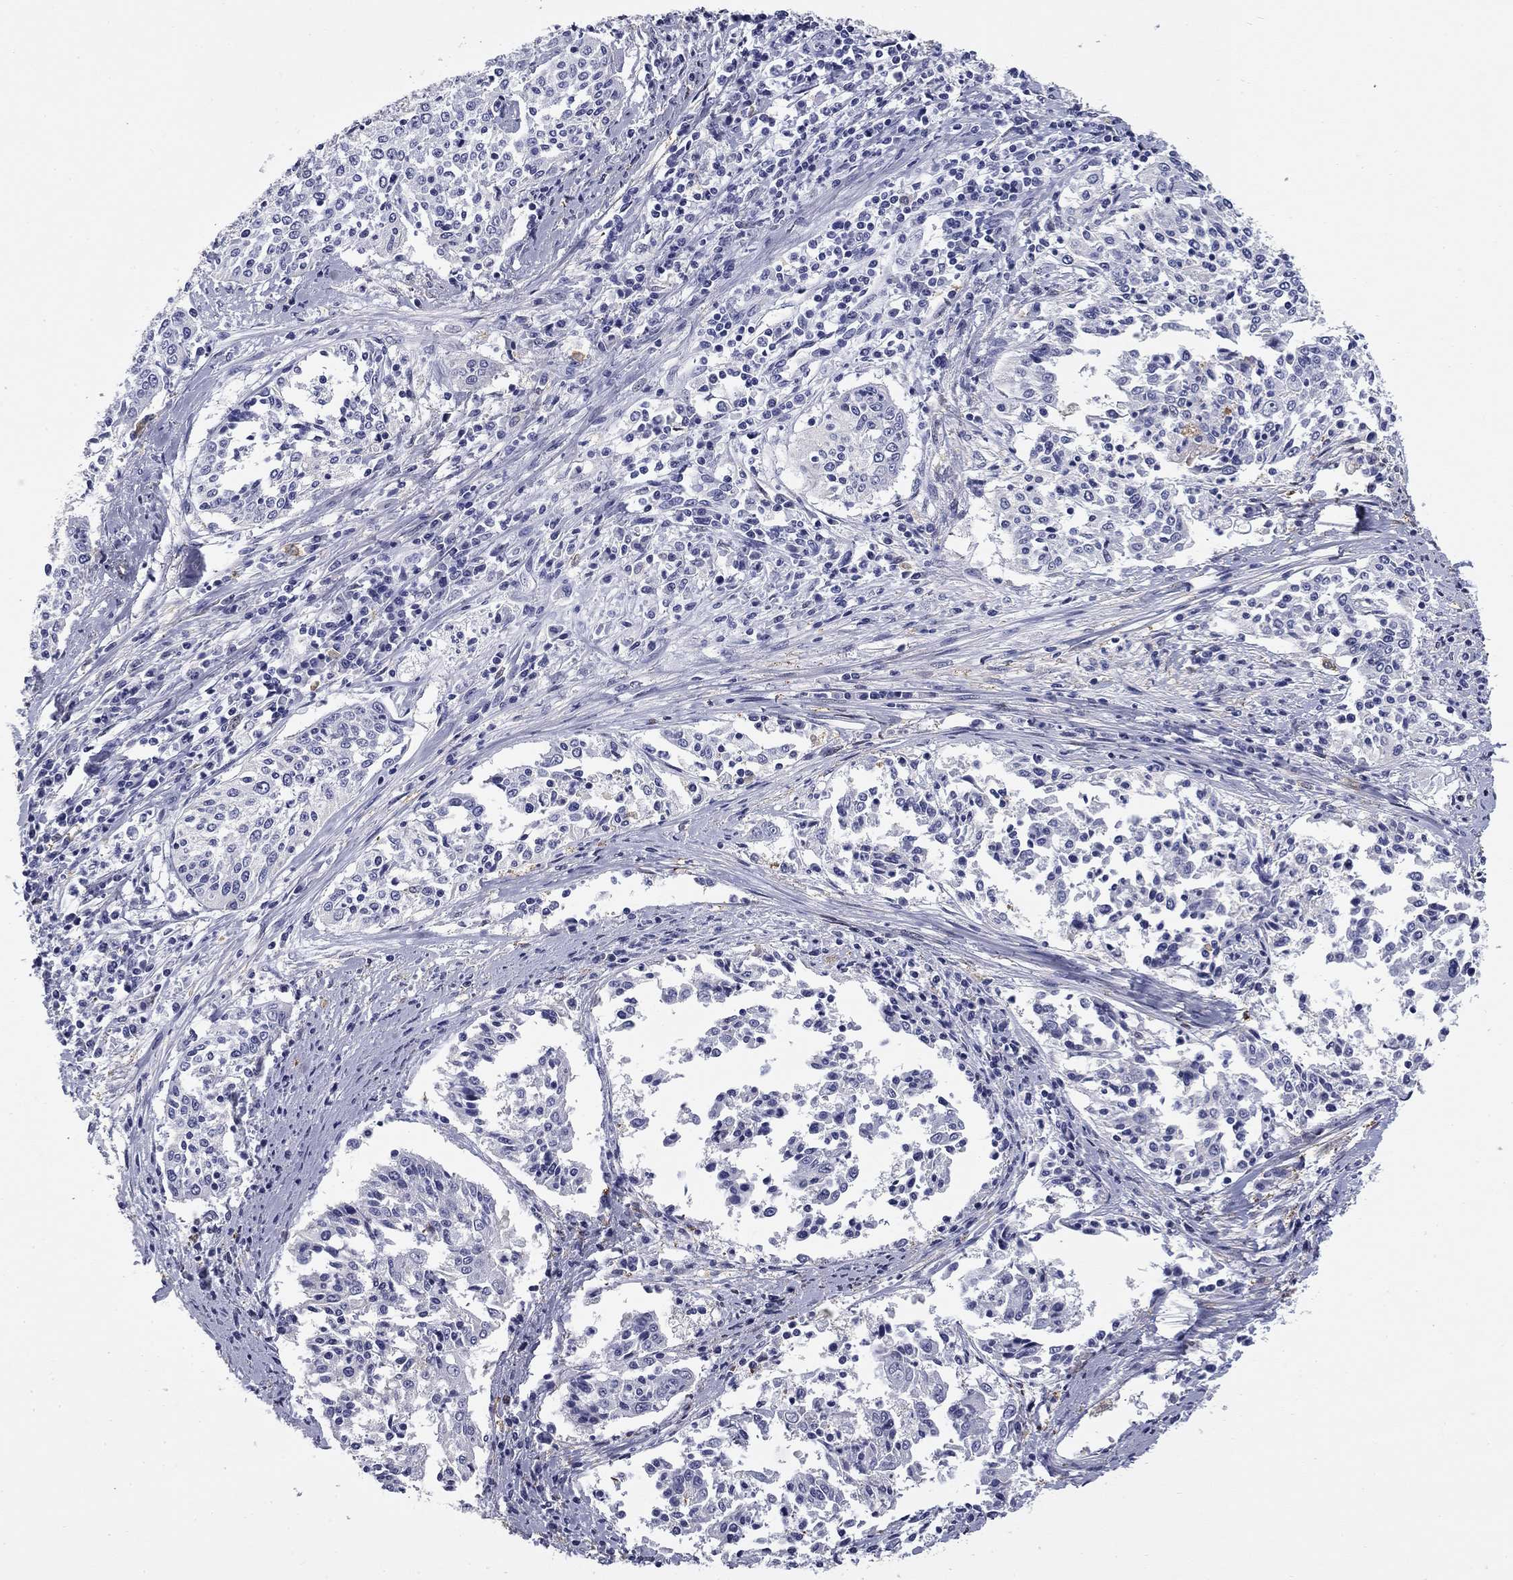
{"staining": {"intensity": "negative", "quantity": "none", "location": "none"}, "tissue": "cervical cancer", "cell_type": "Tumor cells", "image_type": "cancer", "snomed": [{"axis": "morphology", "description": "Squamous cell carcinoma, NOS"}, {"axis": "topography", "description": "Cervix"}], "caption": "Immunohistochemical staining of cervical cancer demonstrates no significant positivity in tumor cells. (Brightfield microscopy of DAB (3,3'-diaminobenzidine) immunohistochemistry (IHC) at high magnification).", "gene": "BCL2L14", "patient": {"sex": "female", "age": 41}}